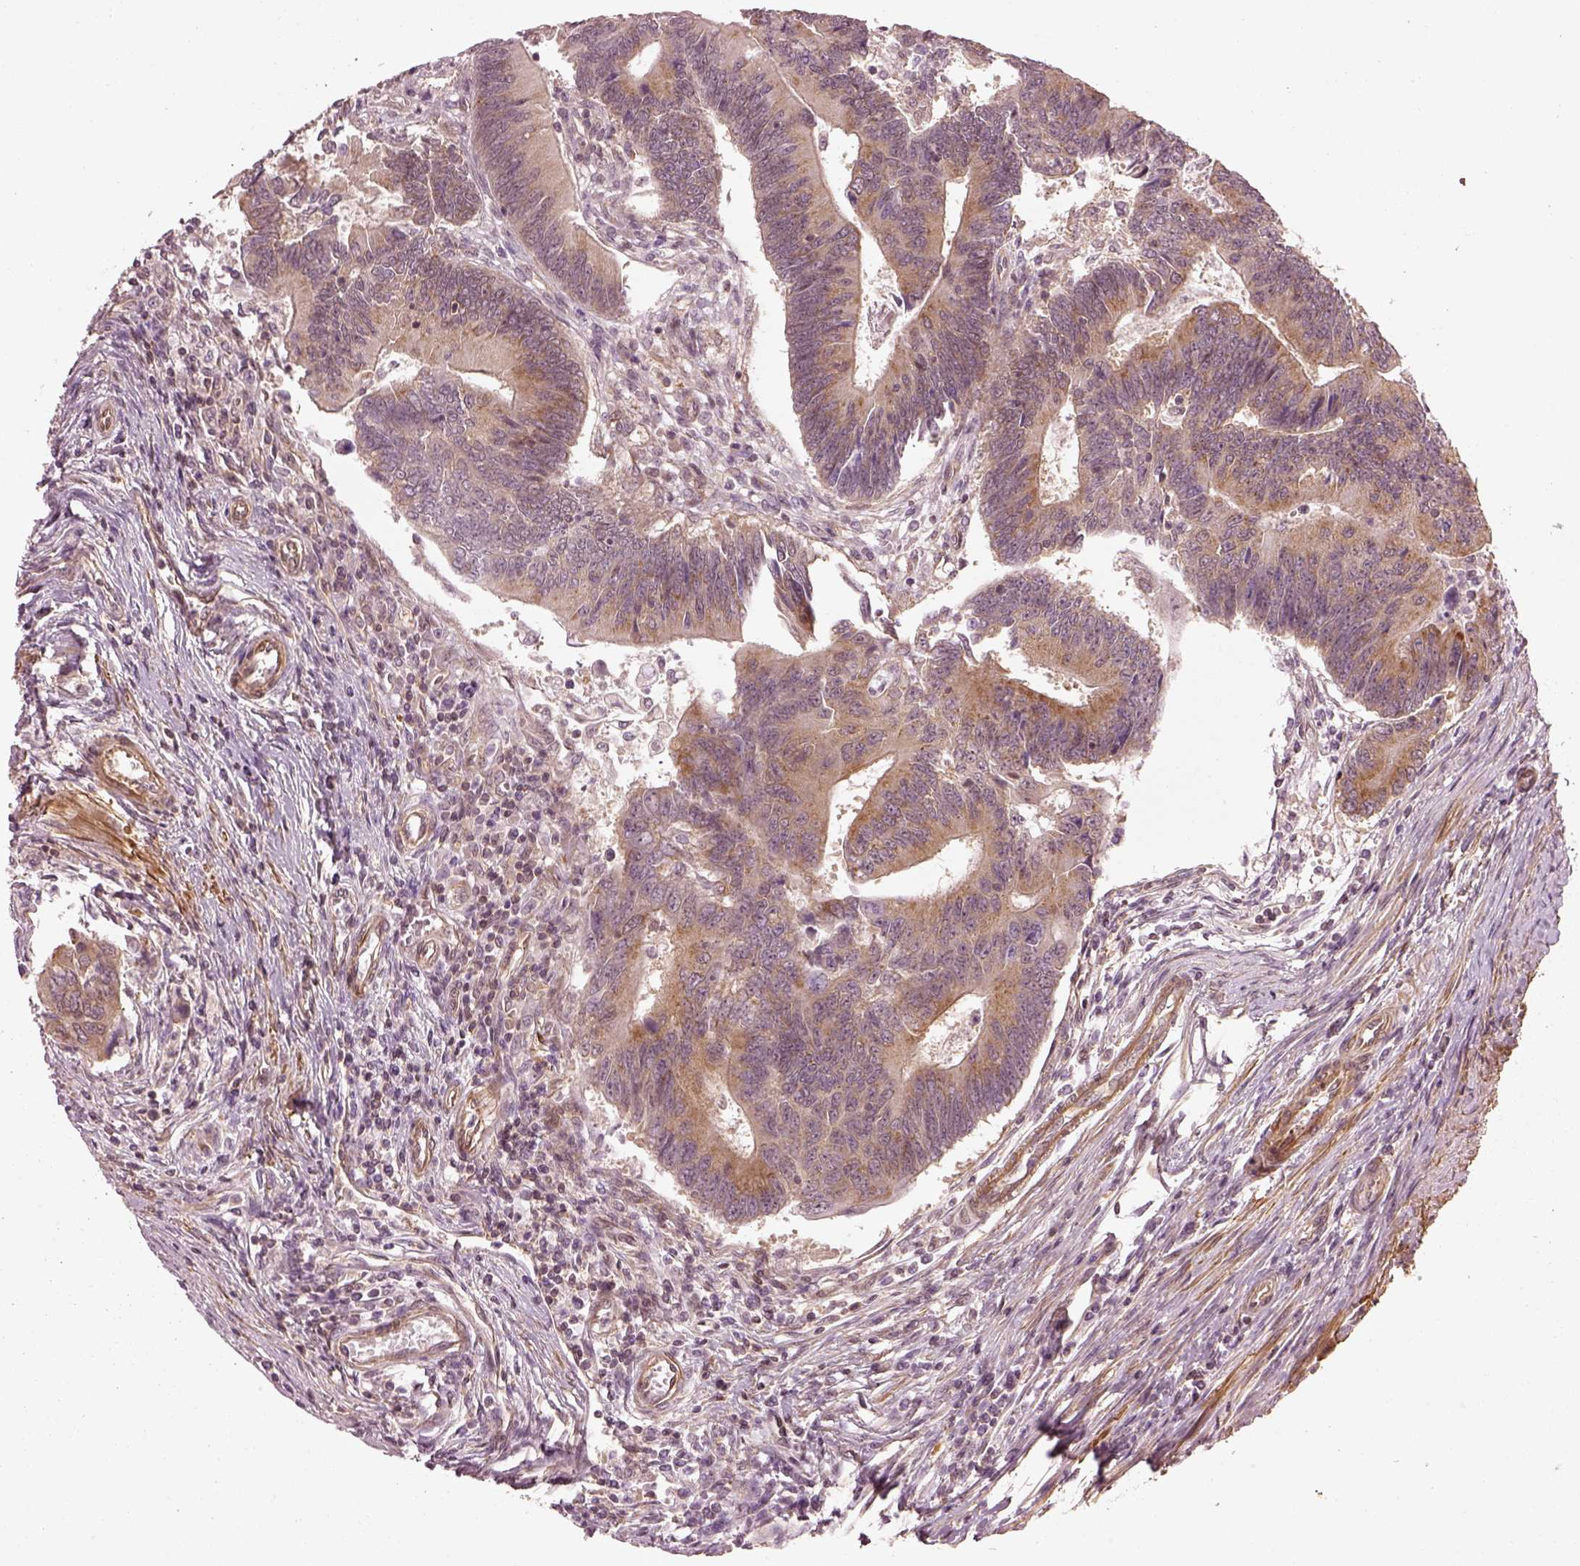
{"staining": {"intensity": "weak", "quantity": "25%-75%", "location": "cytoplasmic/membranous"}, "tissue": "colorectal cancer", "cell_type": "Tumor cells", "image_type": "cancer", "snomed": [{"axis": "morphology", "description": "Adenocarcinoma, NOS"}, {"axis": "topography", "description": "Colon"}], "caption": "The histopathology image demonstrates immunohistochemical staining of colorectal cancer (adenocarcinoma). There is weak cytoplasmic/membranous staining is appreciated in about 25%-75% of tumor cells.", "gene": "LSM14A", "patient": {"sex": "female", "age": 67}}